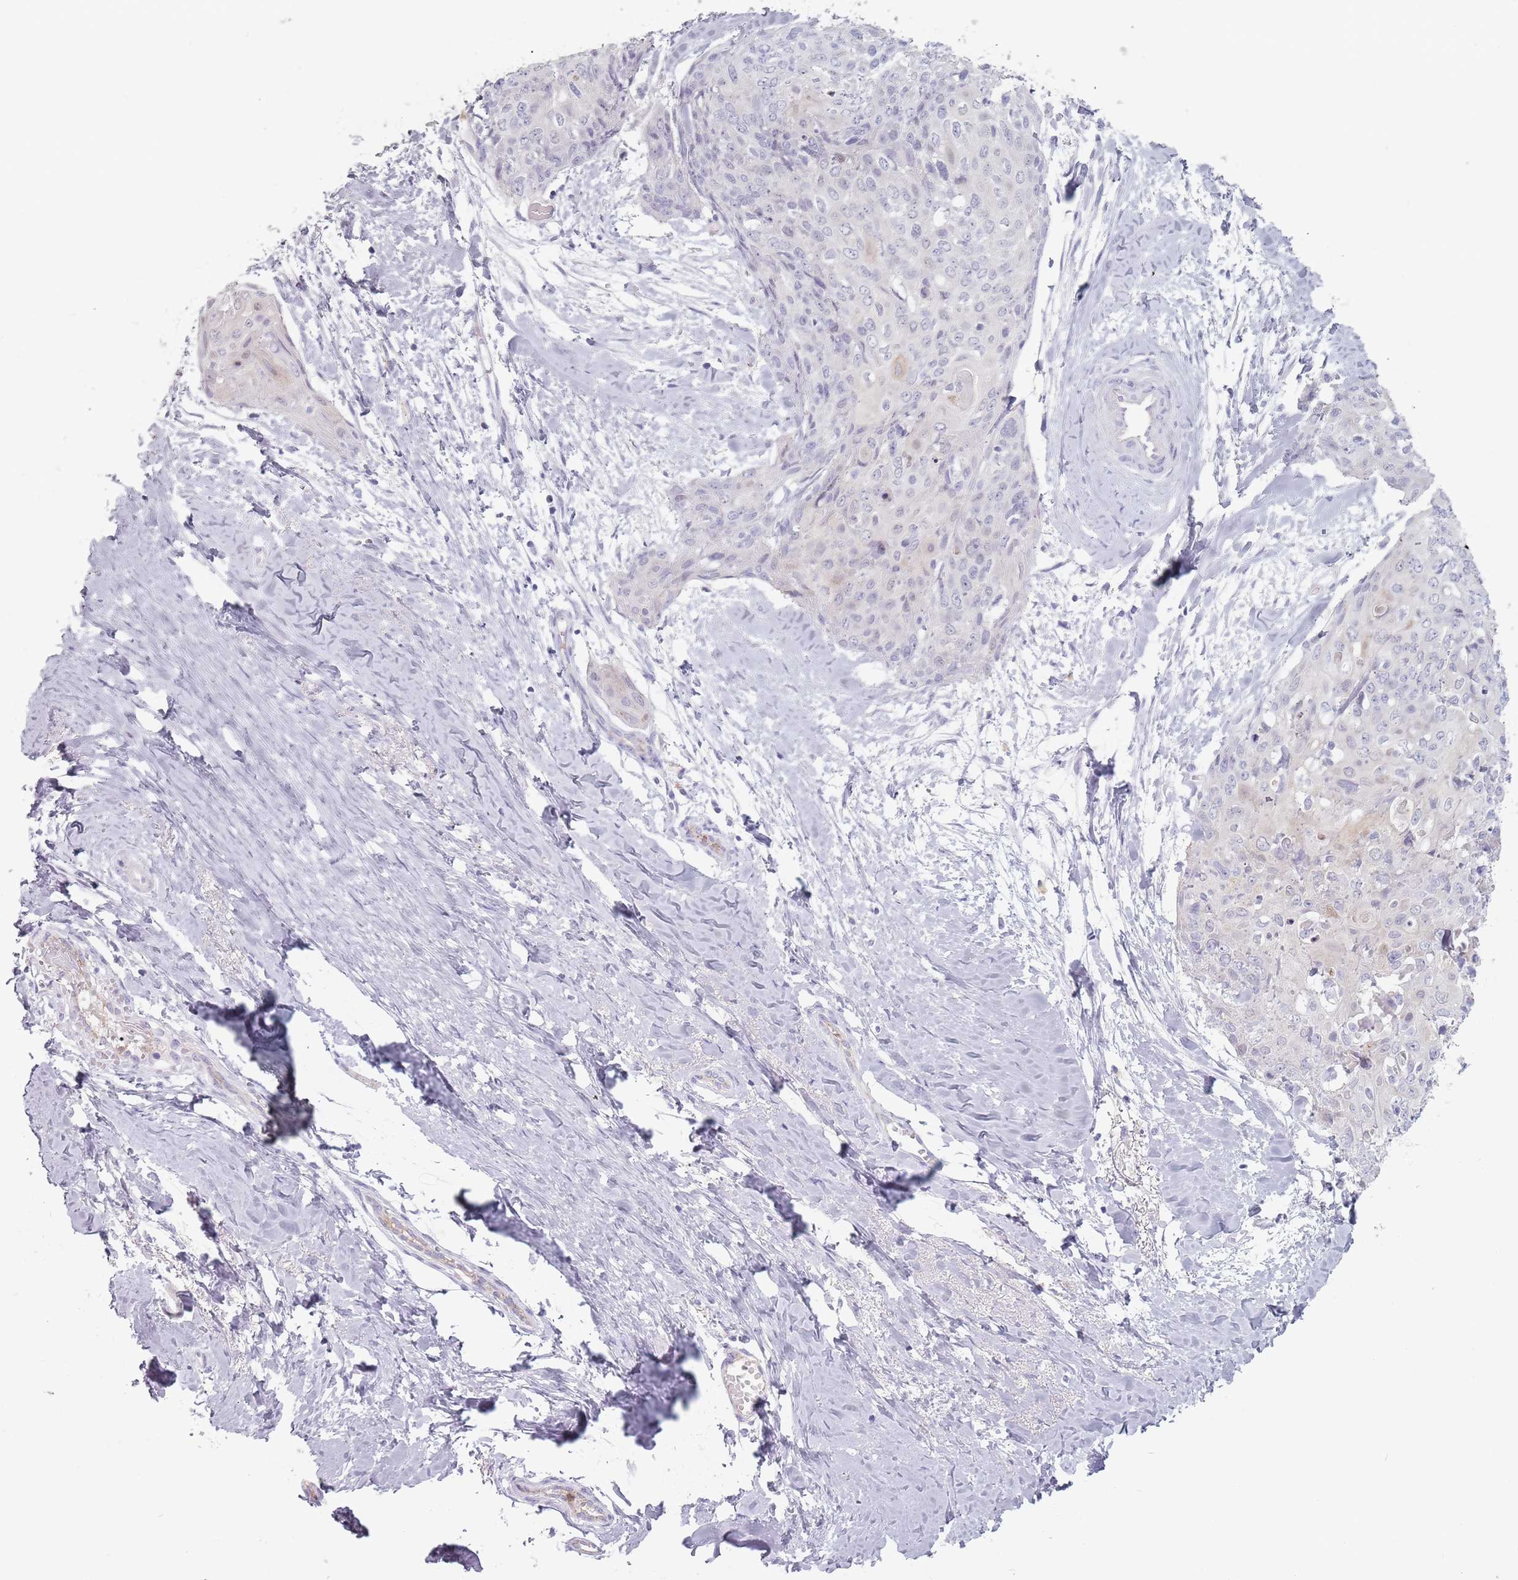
{"staining": {"intensity": "negative", "quantity": "none", "location": "none"}, "tissue": "skin cancer", "cell_type": "Tumor cells", "image_type": "cancer", "snomed": [{"axis": "morphology", "description": "Squamous cell carcinoma, NOS"}, {"axis": "topography", "description": "Skin"}, {"axis": "topography", "description": "Vulva"}], "caption": "Tumor cells show no significant expression in skin cancer.", "gene": "ZNF584", "patient": {"sex": "female", "age": 85}}